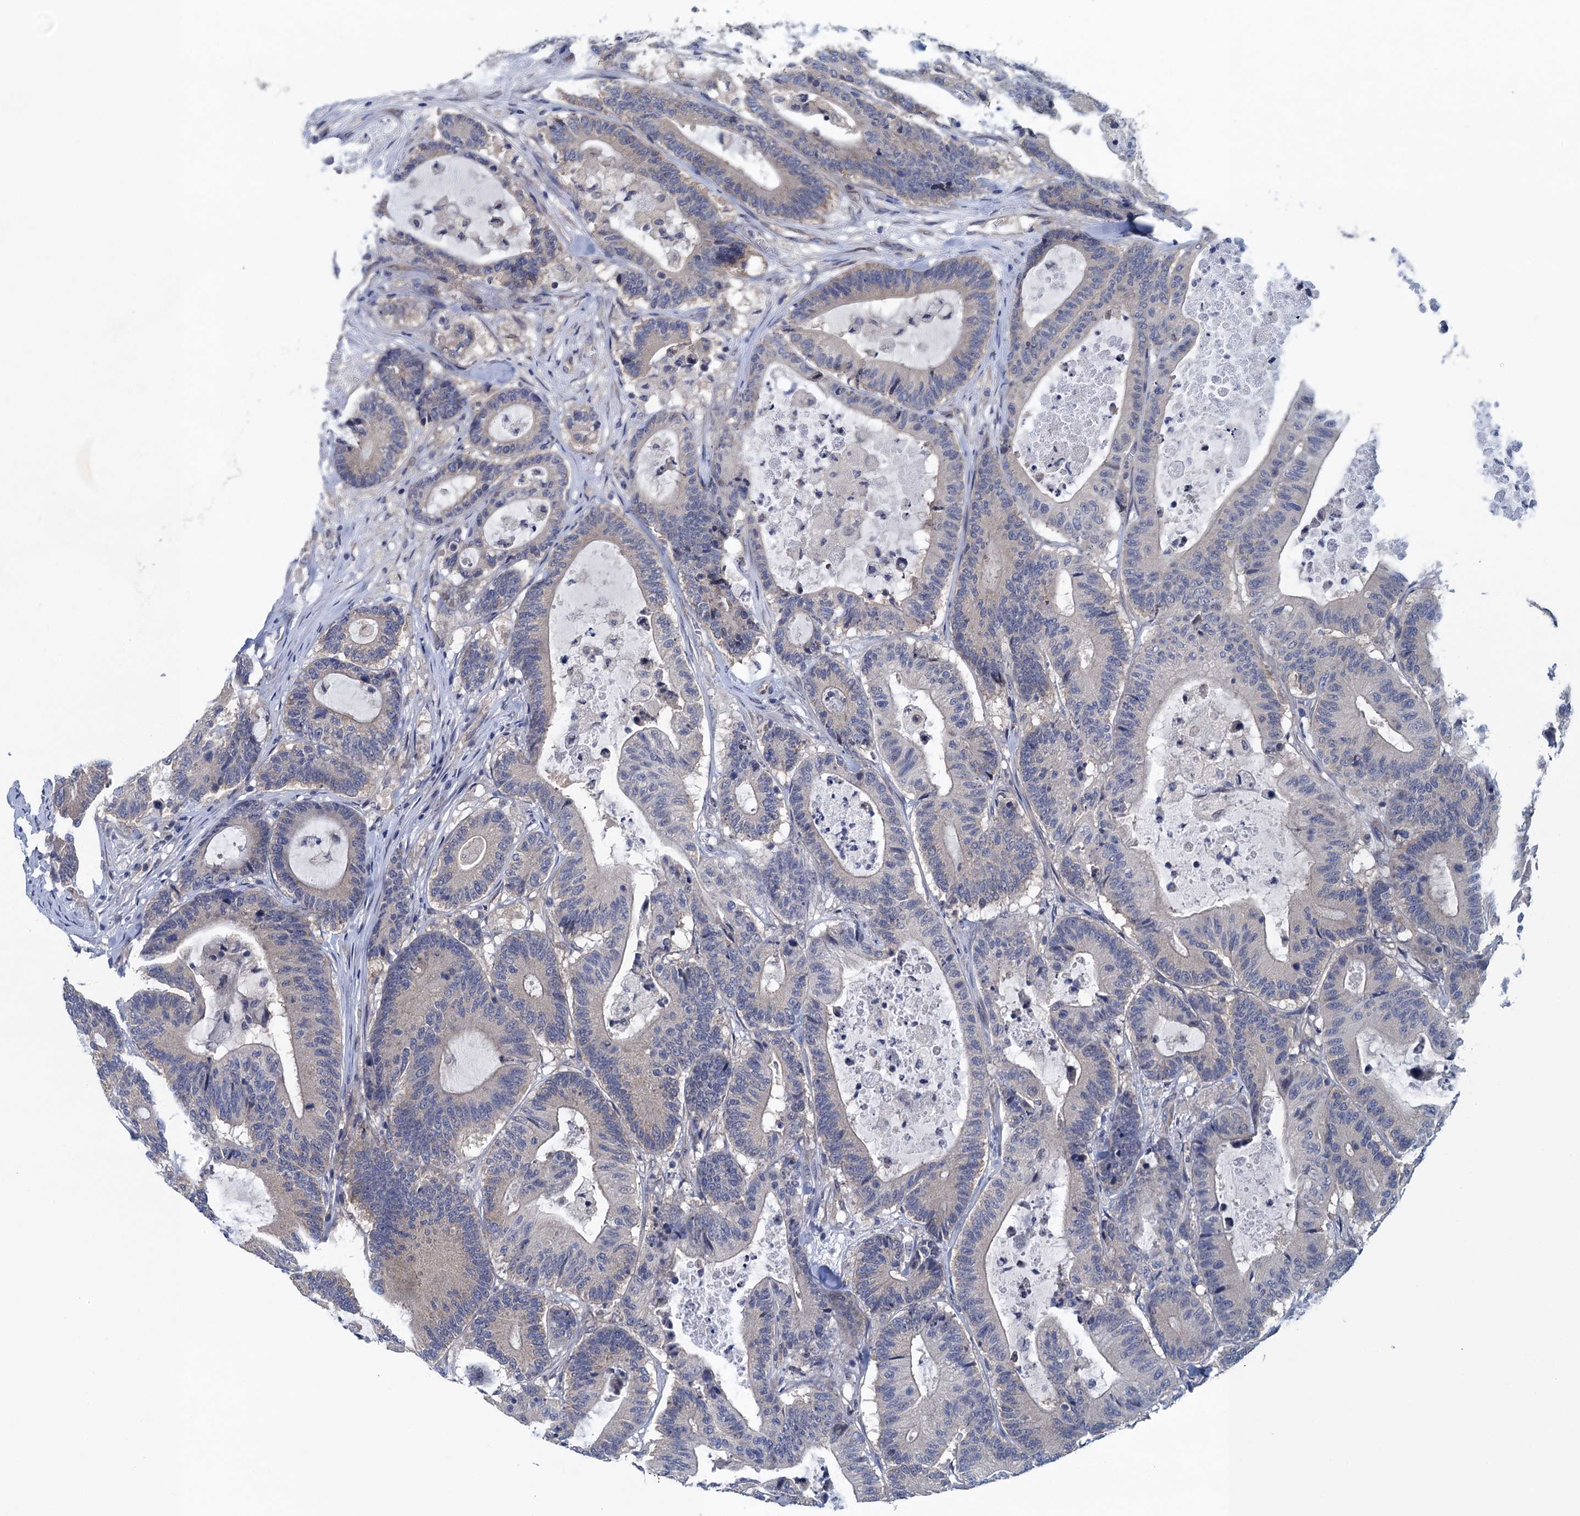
{"staining": {"intensity": "negative", "quantity": "none", "location": "none"}, "tissue": "colorectal cancer", "cell_type": "Tumor cells", "image_type": "cancer", "snomed": [{"axis": "morphology", "description": "Adenocarcinoma, NOS"}, {"axis": "topography", "description": "Colon"}], "caption": "A photomicrograph of colorectal adenocarcinoma stained for a protein displays no brown staining in tumor cells.", "gene": "CTU2", "patient": {"sex": "female", "age": 84}}